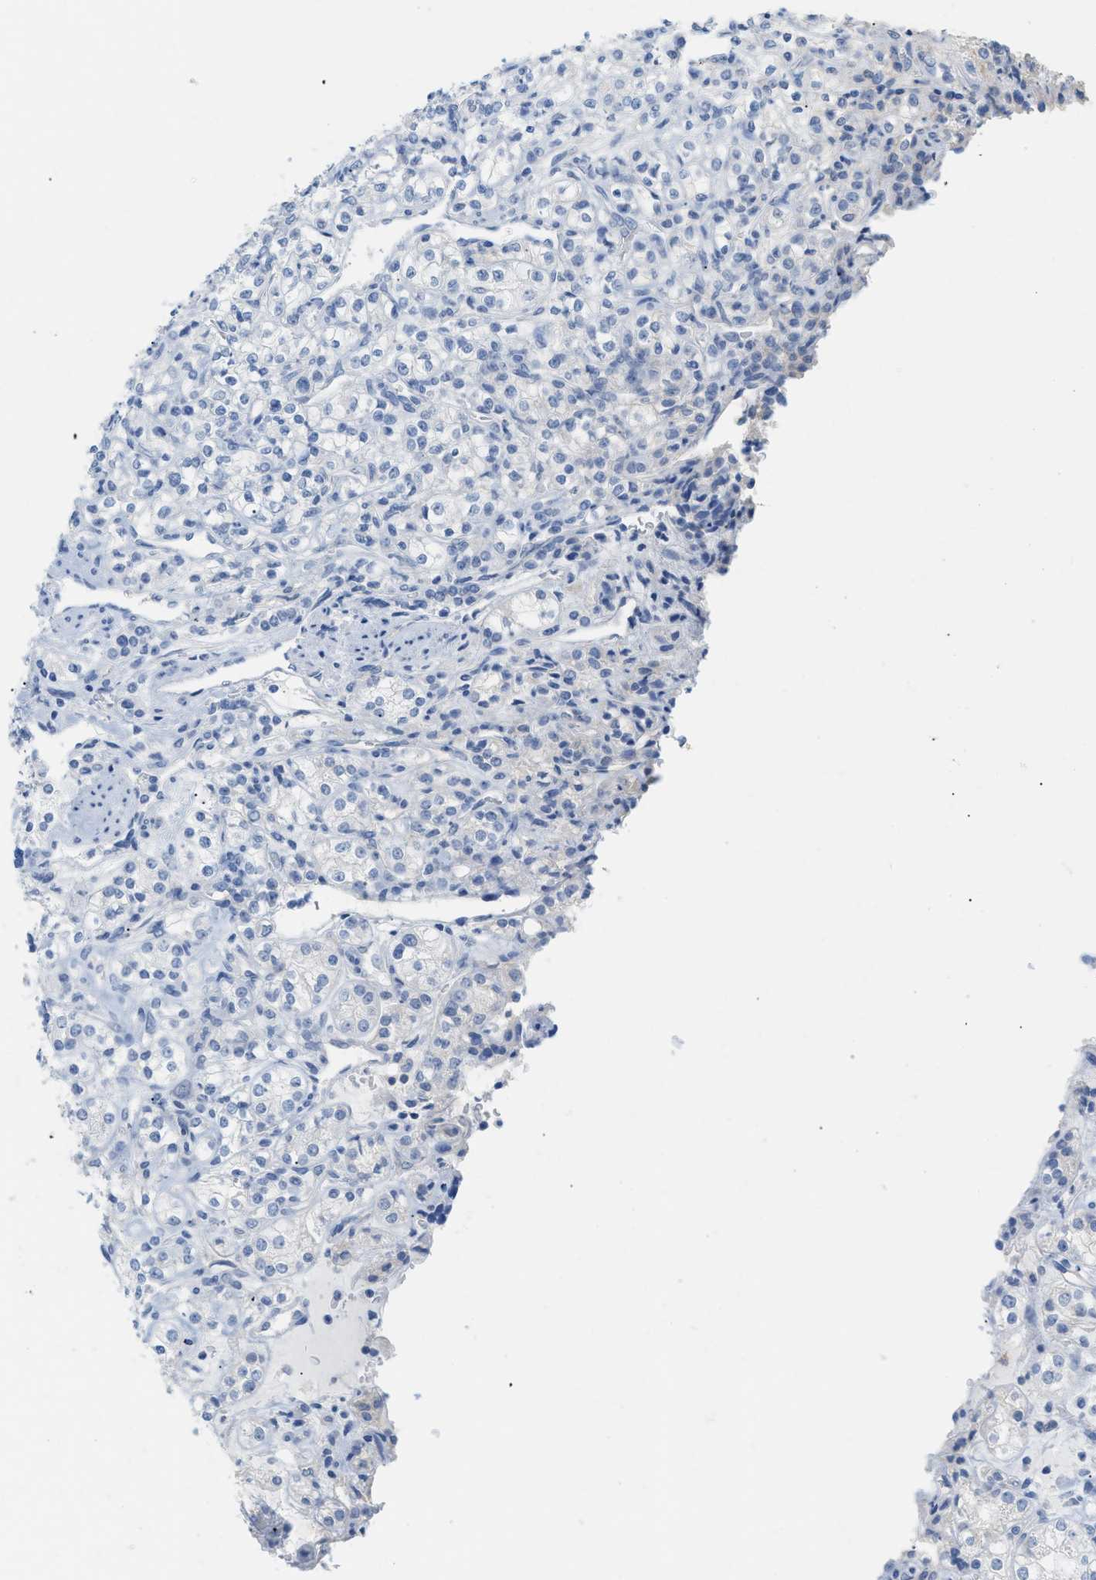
{"staining": {"intensity": "negative", "quantity": "none", "location": "none"}, "tissue": "renal cancer", "cell_type": "Tumor cells", "image_type": "cancer", "snomed": [{"axis": "morphology", "description": "Adenocarcinoma, NOS"}, {"axis": "topography", "description": "Kidney"}], "caption": "Immunohistochemistry (IHC) micrograph of human renal cancer (adenocarcinoma) stained for a protein (brown), which shows no positivity in tumor cells.", "gene": "PAPPA", "patient": {"sex": "male", "age": 77}}